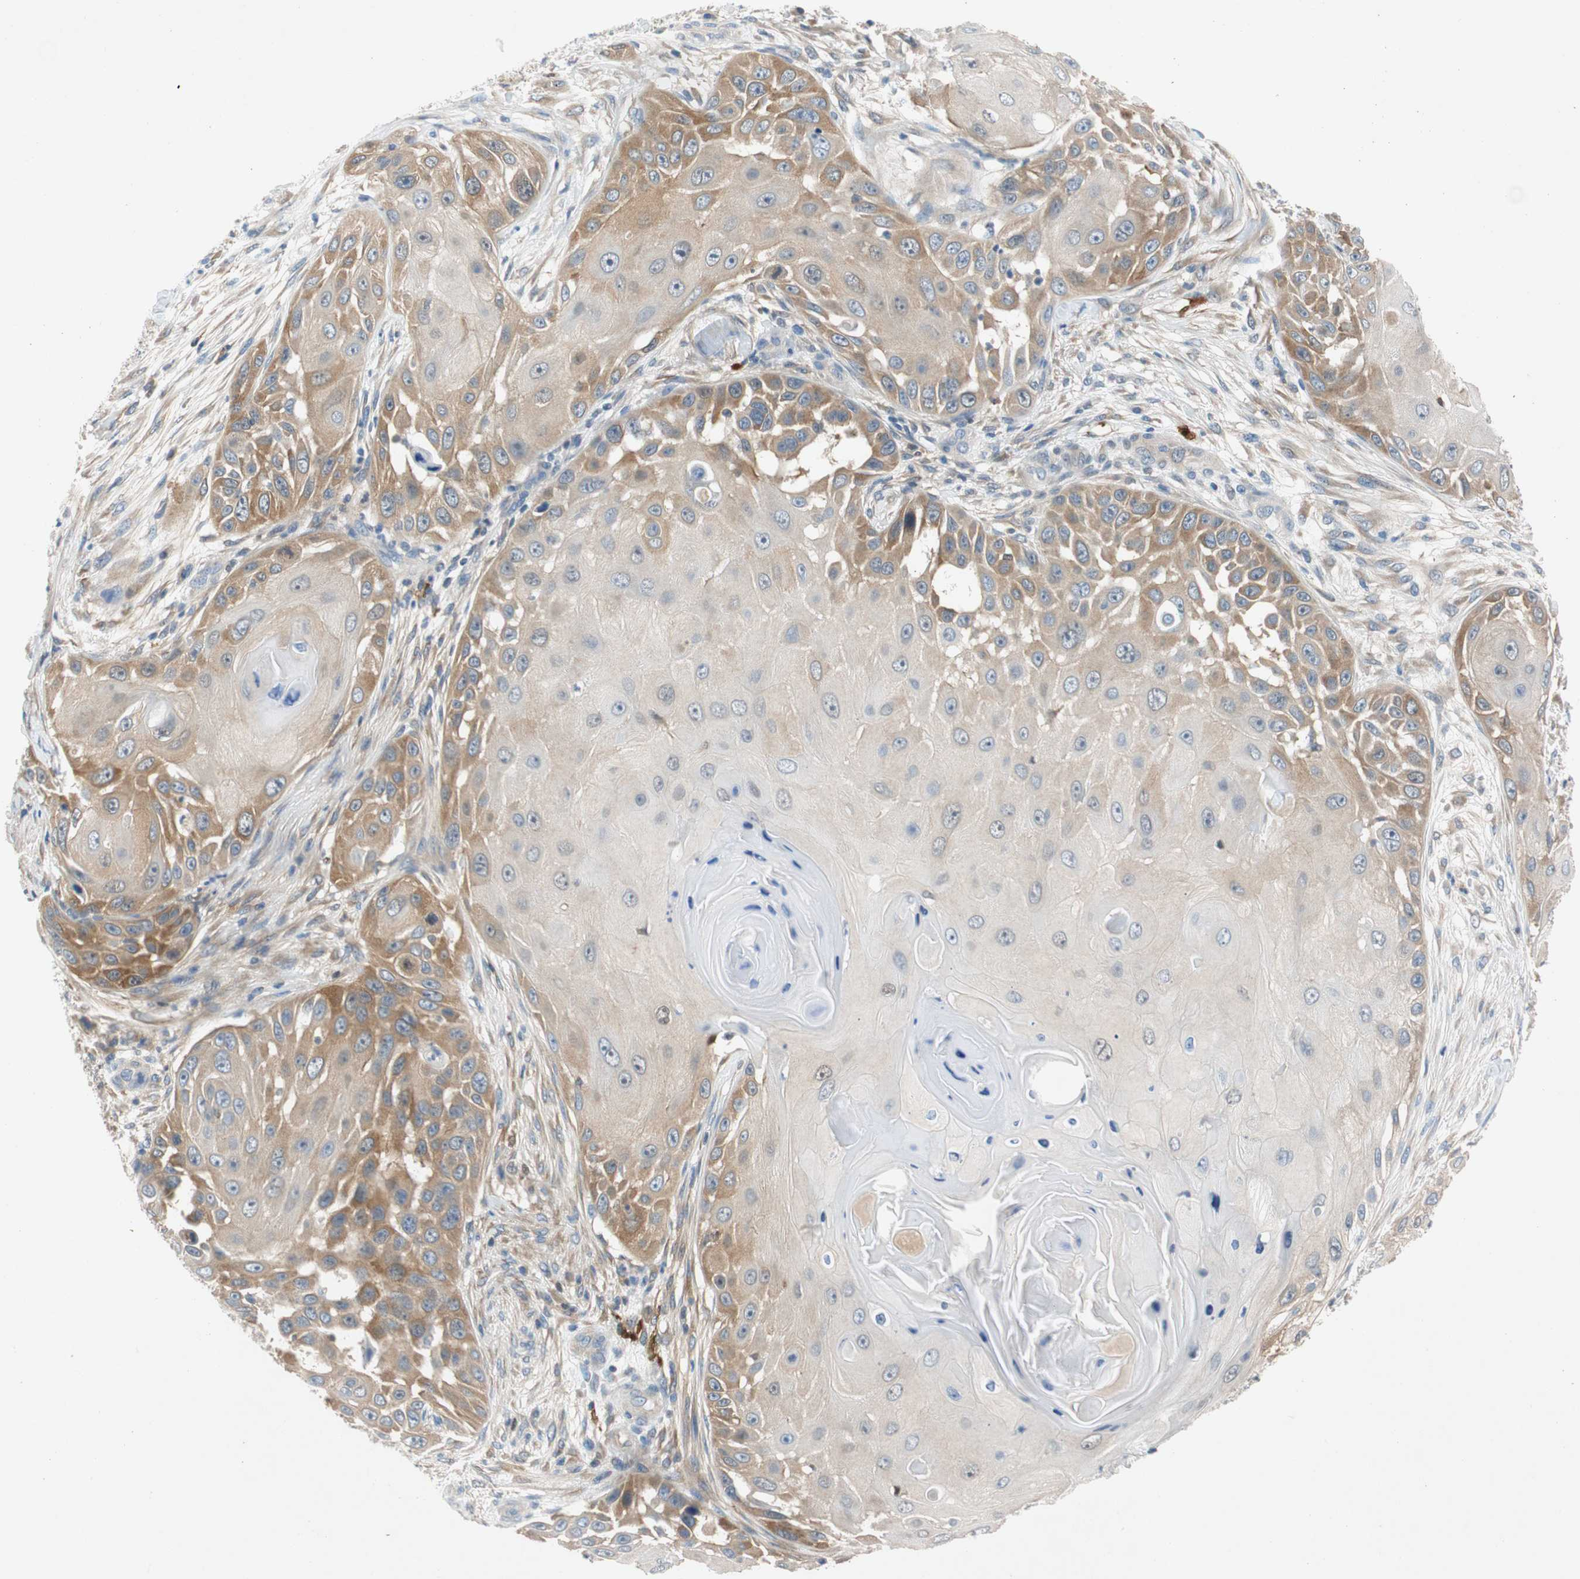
{"staining": {"intensity": "moderate", "quantity": "<25%", "location": "cytoplasmic/membranous"}, "tissue": "skin cancer", "cell_type": "Tumor cells", "image_type": "cancer", "snomed": [{"axis": "morphology", "description": "Squamous cell carcinoma, NOS"}, {"axis": "topography", "description": "Skin"}], "caption": "A micrograph of skin squamous cell carcinoma stained for a protein demonstrates moderate cytoplasmic/membranous brown staining in tumor cells.", "gene": "RELB", "patient": {"sex": "female", "age": 44}}